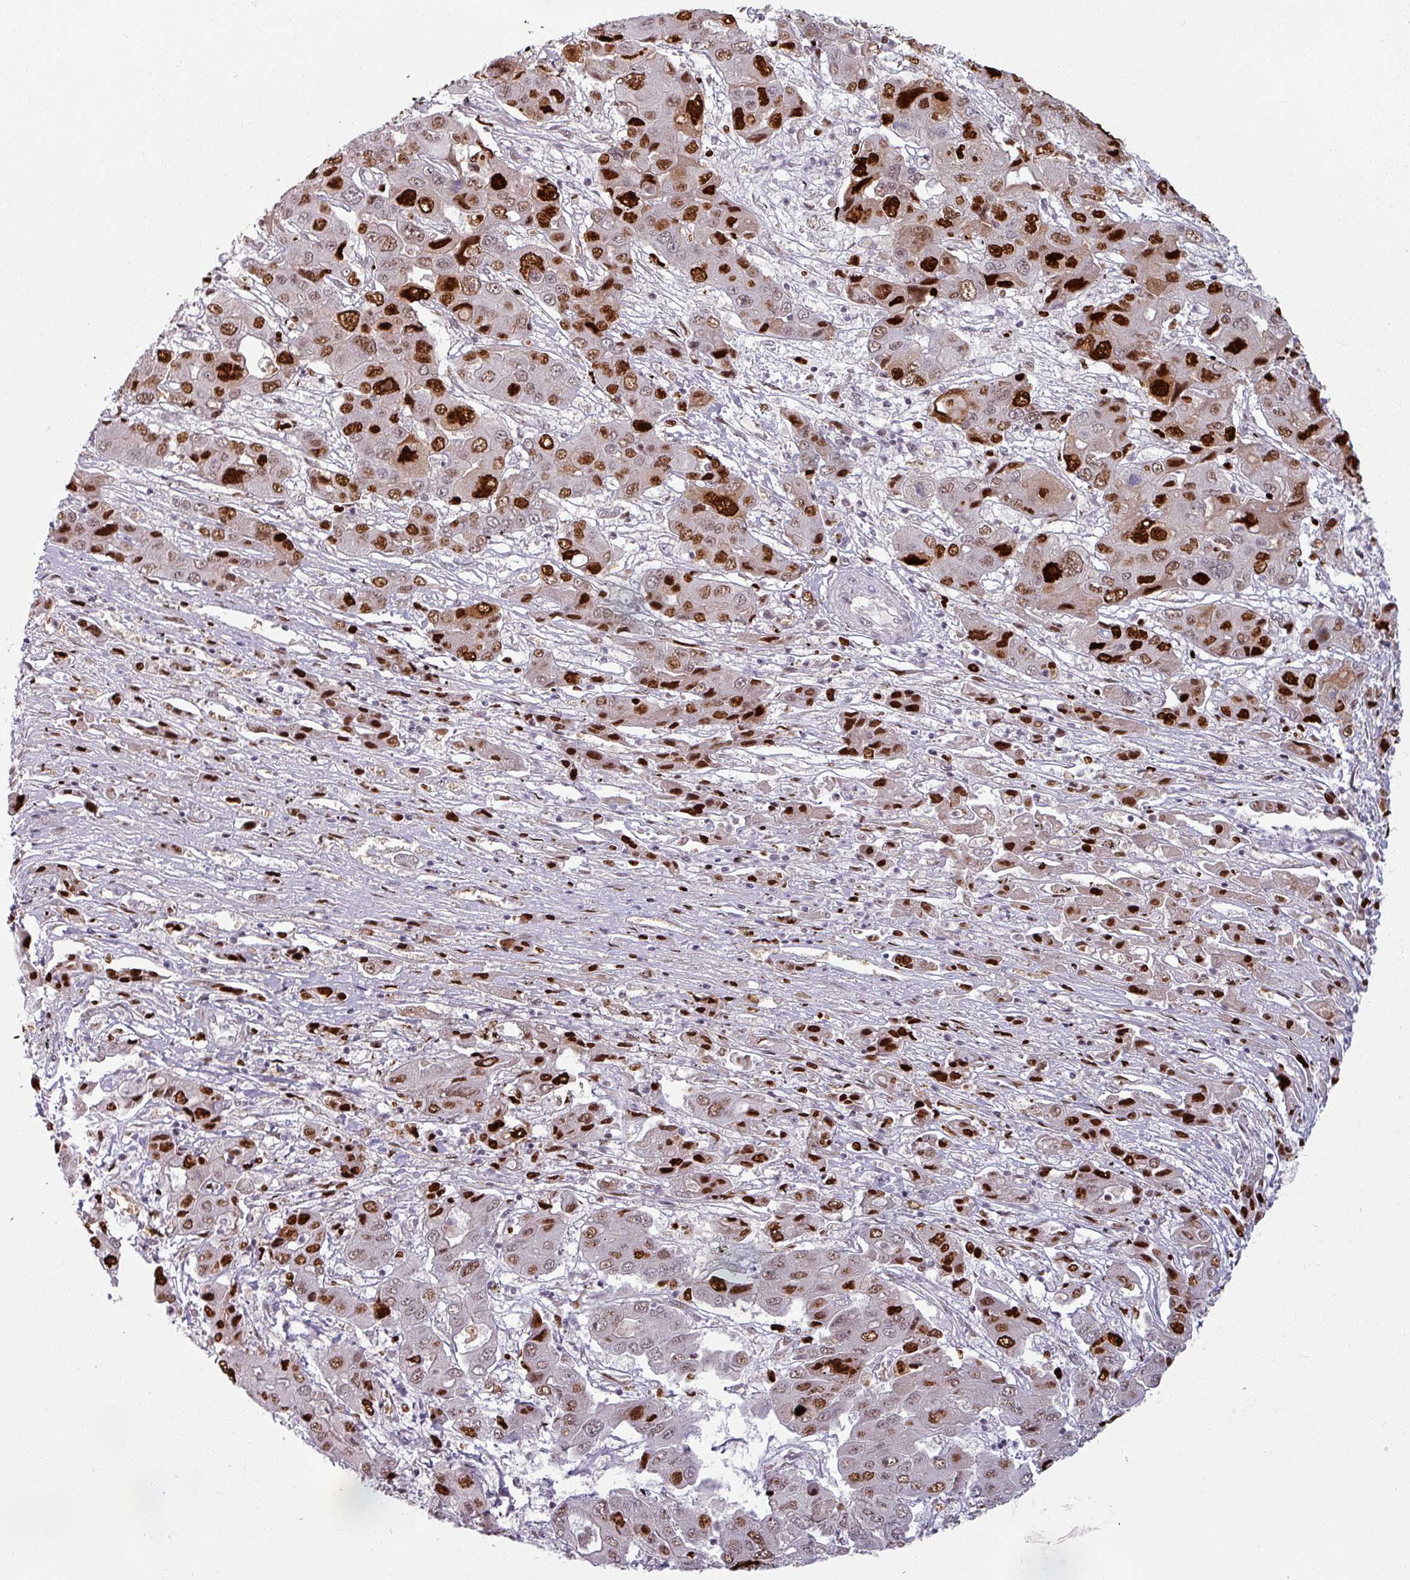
{"staining": {"intensity": "strong", "quantity": ">75%", "location": "nuclear"}, "tissue": "liver cancer", "cell_type": "Tumor cells", "image_type": "cancer", "snomed": [{"axis": "morphology", "description": "Cholangiocarcinoma"}, {"axis": "topography", "description": "Liver"}], "caption": "This image reveals immunohistochemistry staining of liver cancer, with high strong nuclear positivity in about >75% of tumor cells.", "gene": "NCOR1", "patient": {"sex": "male", "age": 67}}